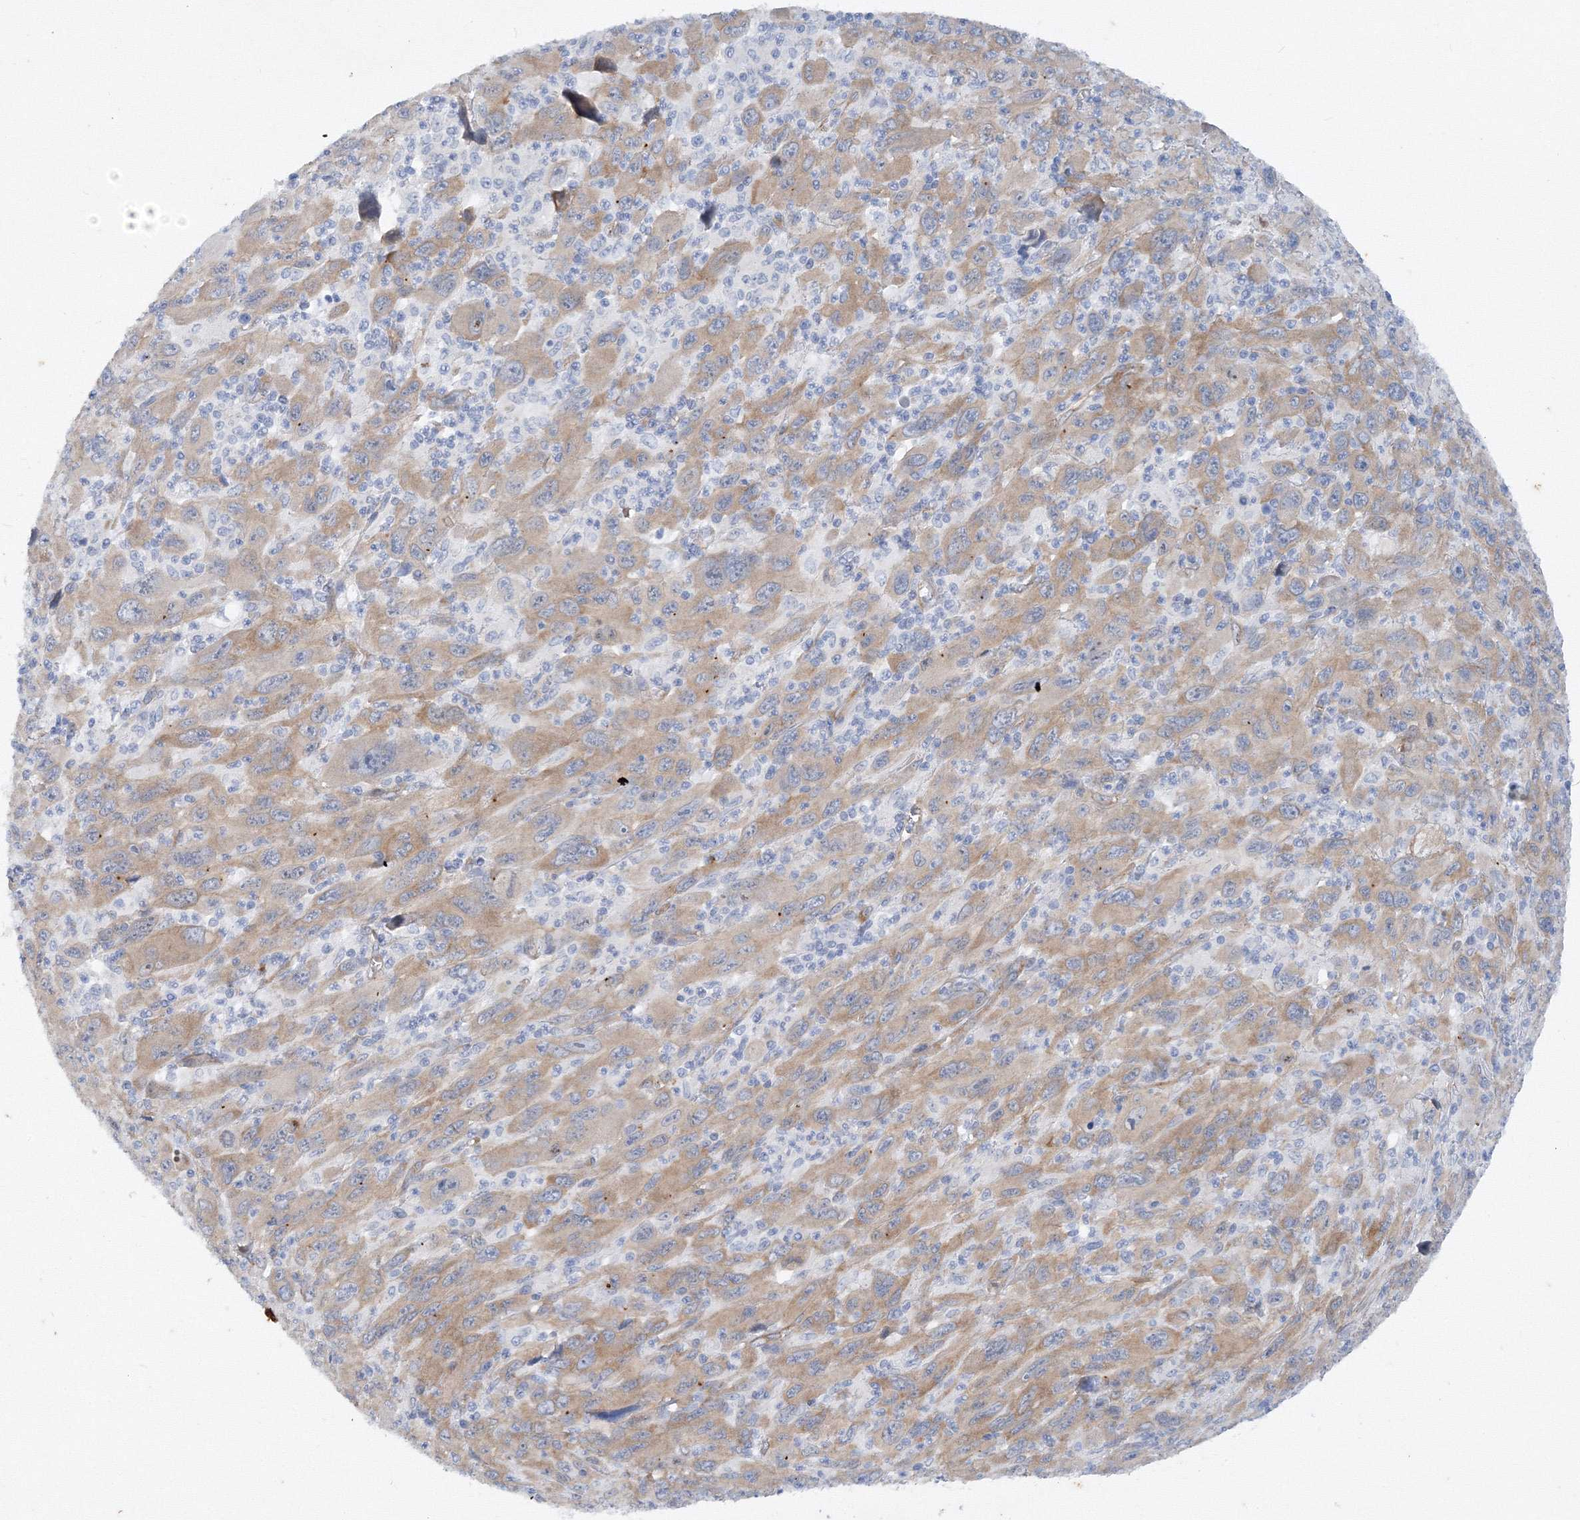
{"staining": {"intensity": "weak", "quantity": "25%-75%", "location": "cytoplasmic/membranous"}, "tissue": "melanoma", "cell_type": "Tumor cells", "image_type": "cancer", "snomed": [{"axis": "morphology", "description": "Malignant melanoma, Metastatic site"}, {"axis": "topography", "description": "Skin"}], "caption": "This photomicrograph exhibits IHC staining of human malignant melanoma (metastatic site), with low weak cytoplasmic/membranous expression in approximately 25%-75% of tumor cells.", "gene": "TANC1", "patient": {"sex": "female", "age": 56}}